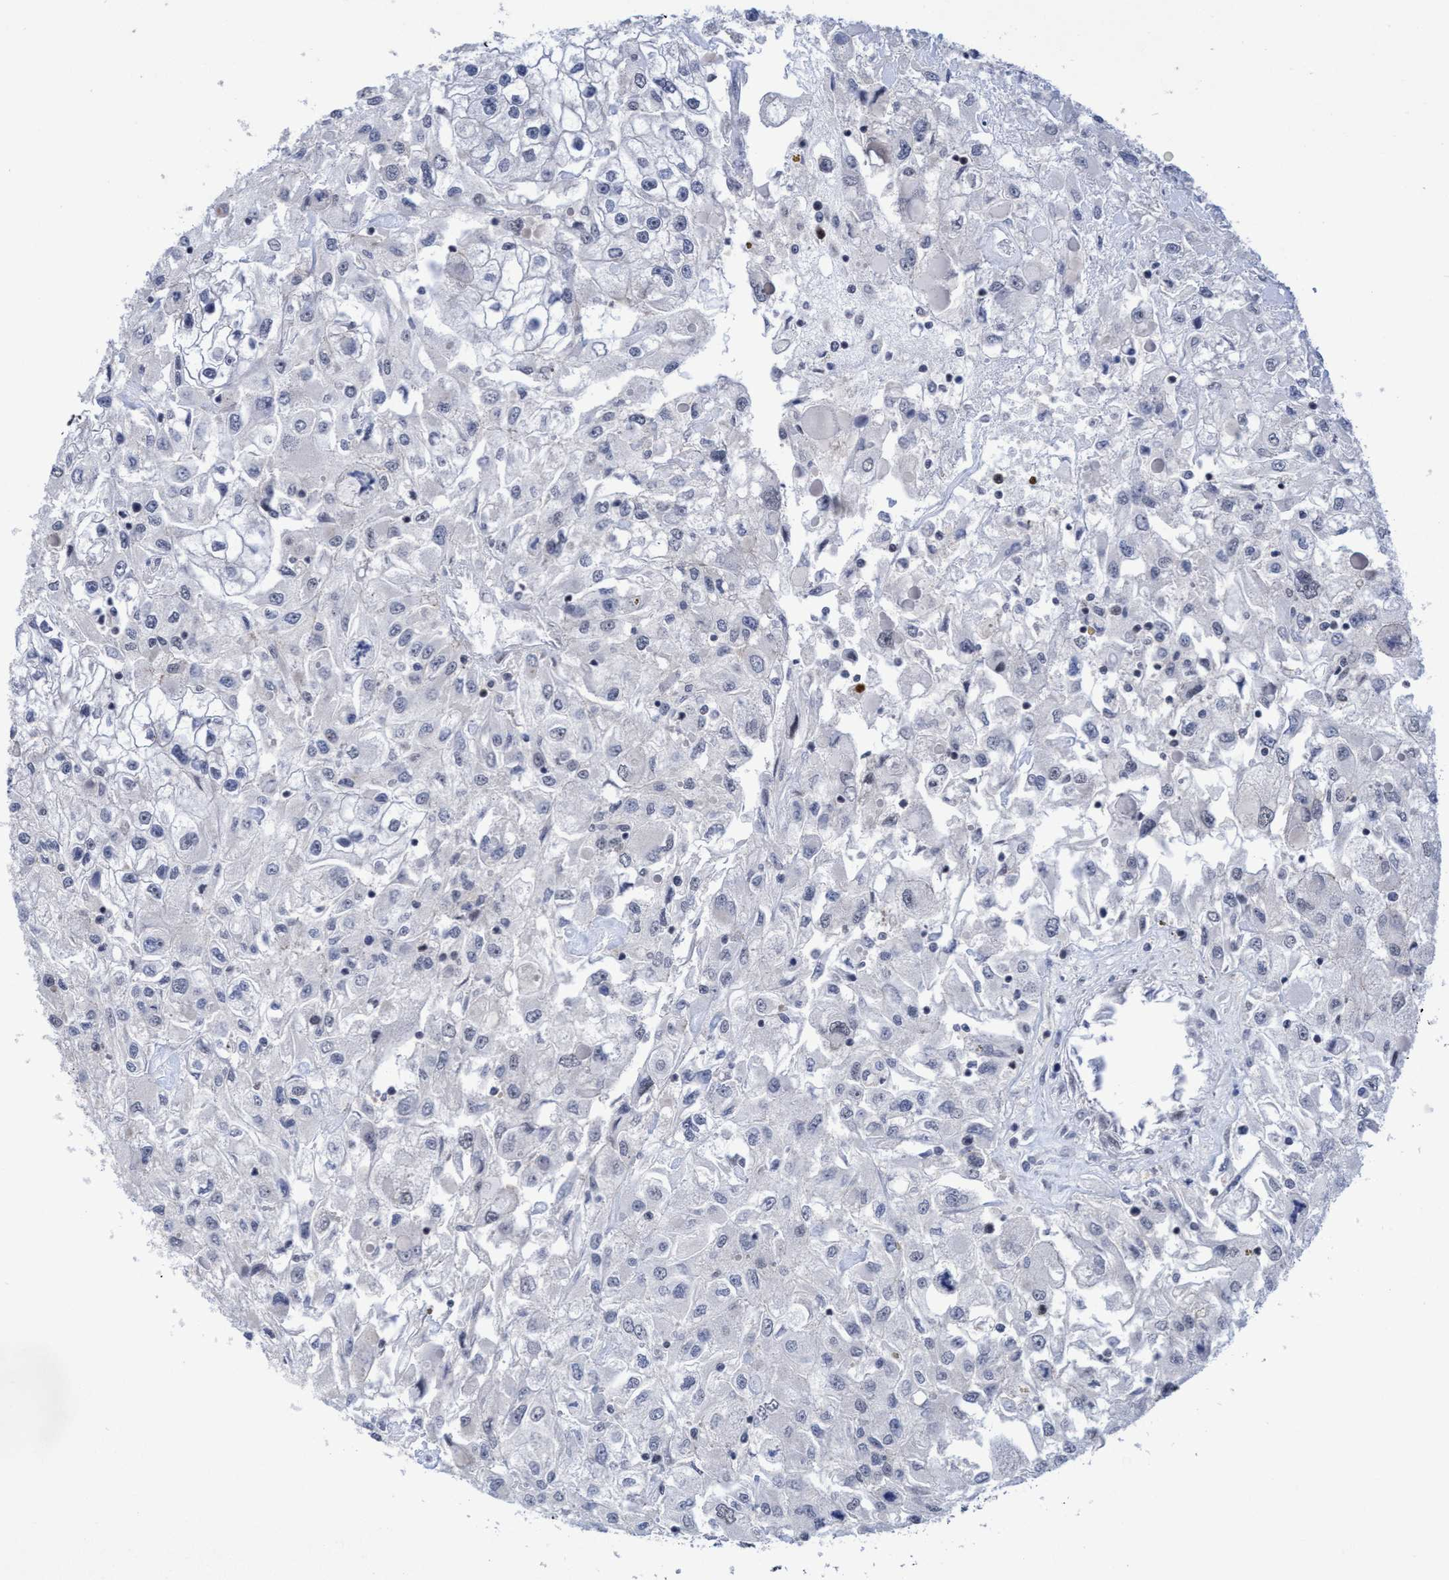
{"staining": {"intensity": "negative", "quantity": "none", "location": "none"}, "tissue": "renal cancer", "cell_type": "Tumor cells", "image_type": "cancer", "snomed": [{"axis": "morphology", "description": "Adenocarcinoma, NOS"}, {"axis": "topography", "description": "Kidney"}], "caption": "Immunohistochemistry image of neoplastic tissue: human adenocarcinoma (renal) stained with DAB (3,3'-diaminobenzidine) exhibits no significant protein expression in tumor cells.", "gene": "C9orf78", "patient": {"sex": "female", "age": 52}}